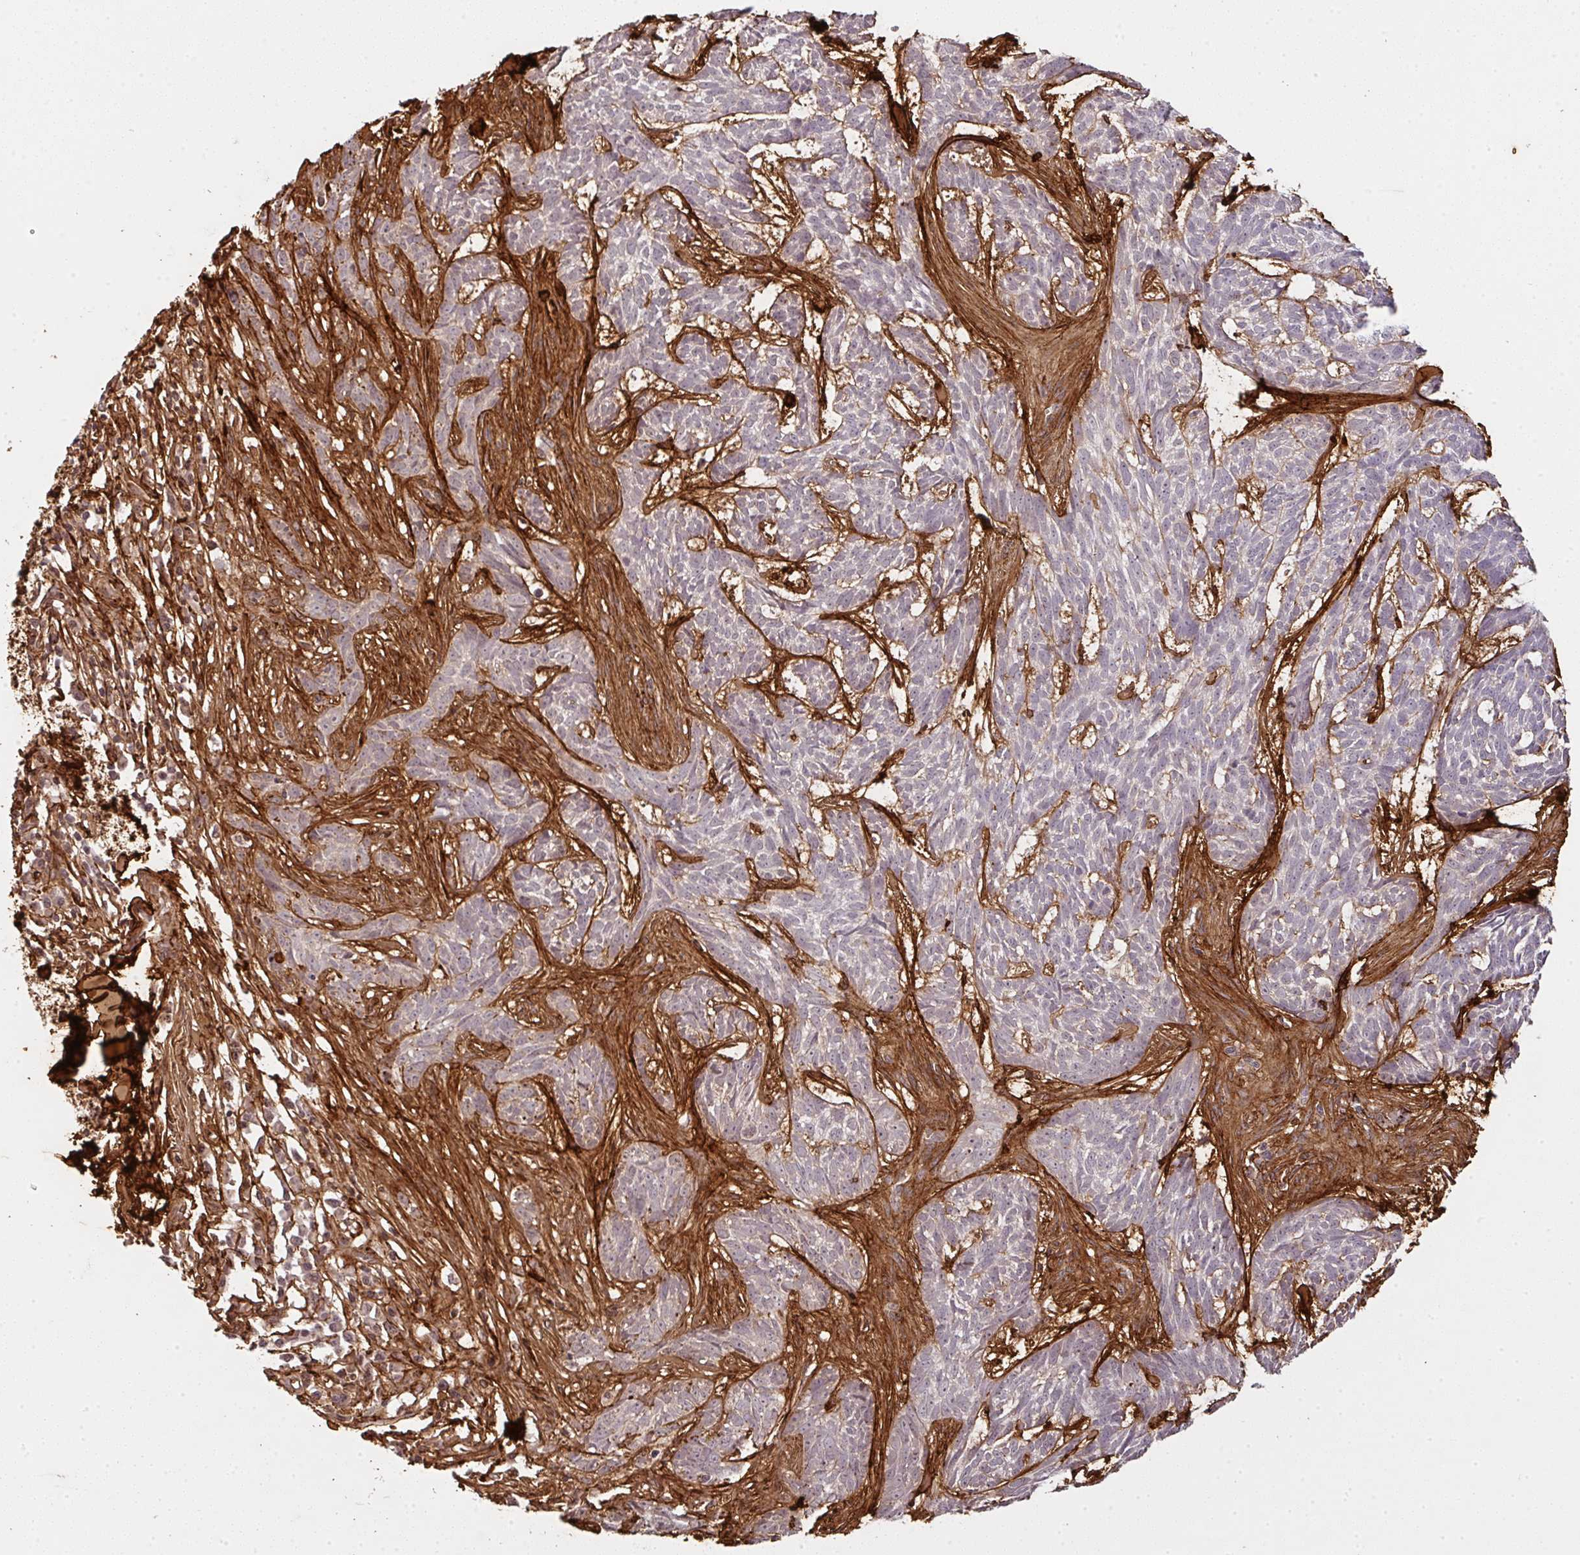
{"staining": {"intensity": "negative", "quantity": "none", "location": "none"}, "tissue": "skin cancer", "cell_type": "Tumor cells", "image_type": "cancer", "snomed": [{"axis": "morphology", "description": "Basal cell carcinoma"}, {"axis": "topography", "description": "Skin"}], "caption": "Immunohistochemistry image of neoplastic tissue: skin basal cell carcinoma stained with DAB reveals no significant protein staining in tumor cells.", "gene": "COL3A1", "patient": {"sex": "female", "age": 93}}